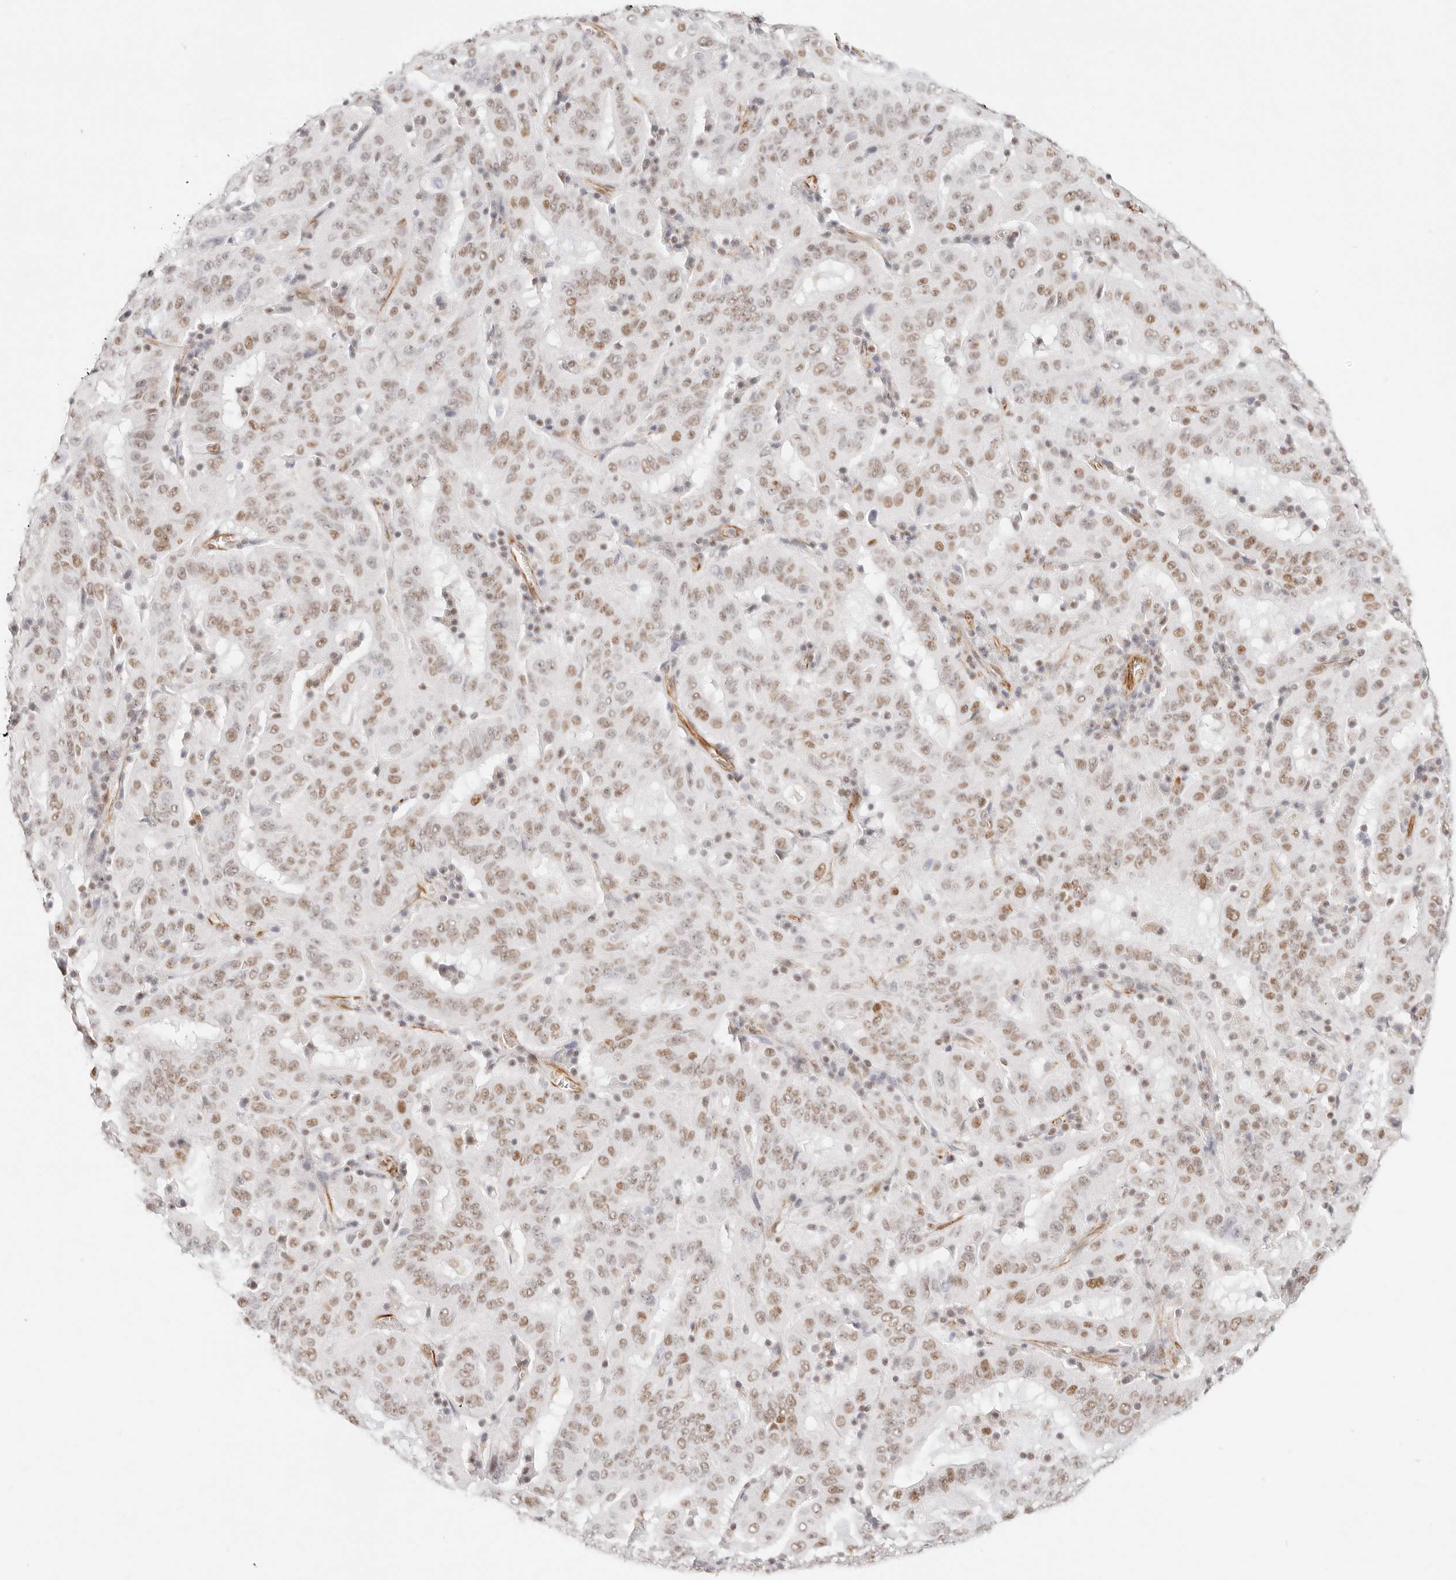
{"staining": {"intensity": "moderate", "quantity": ">75%", "location": "nuclear"}, "tissue": "pancreatic cancer", "cell_type": "Tumor cells", "image_type": "cancer", "snomed": [{"axis": "morphology", "description": "Adenocarcinoma, NOS"}, {"axis": "topography", "description": "Pancreas"}], "caption": "Protein analysis of adenocarcinoma (pancreatic) tissue demonstrates moderate nuclear staining in about >75% of tumor cells. (DAB (3,3'-diaminobenzidine) IHC, brown staining for protein, blue staining for nuclei).", "gene": "ZC3H11A", "patient": {"sex": "male", "age": 63}}